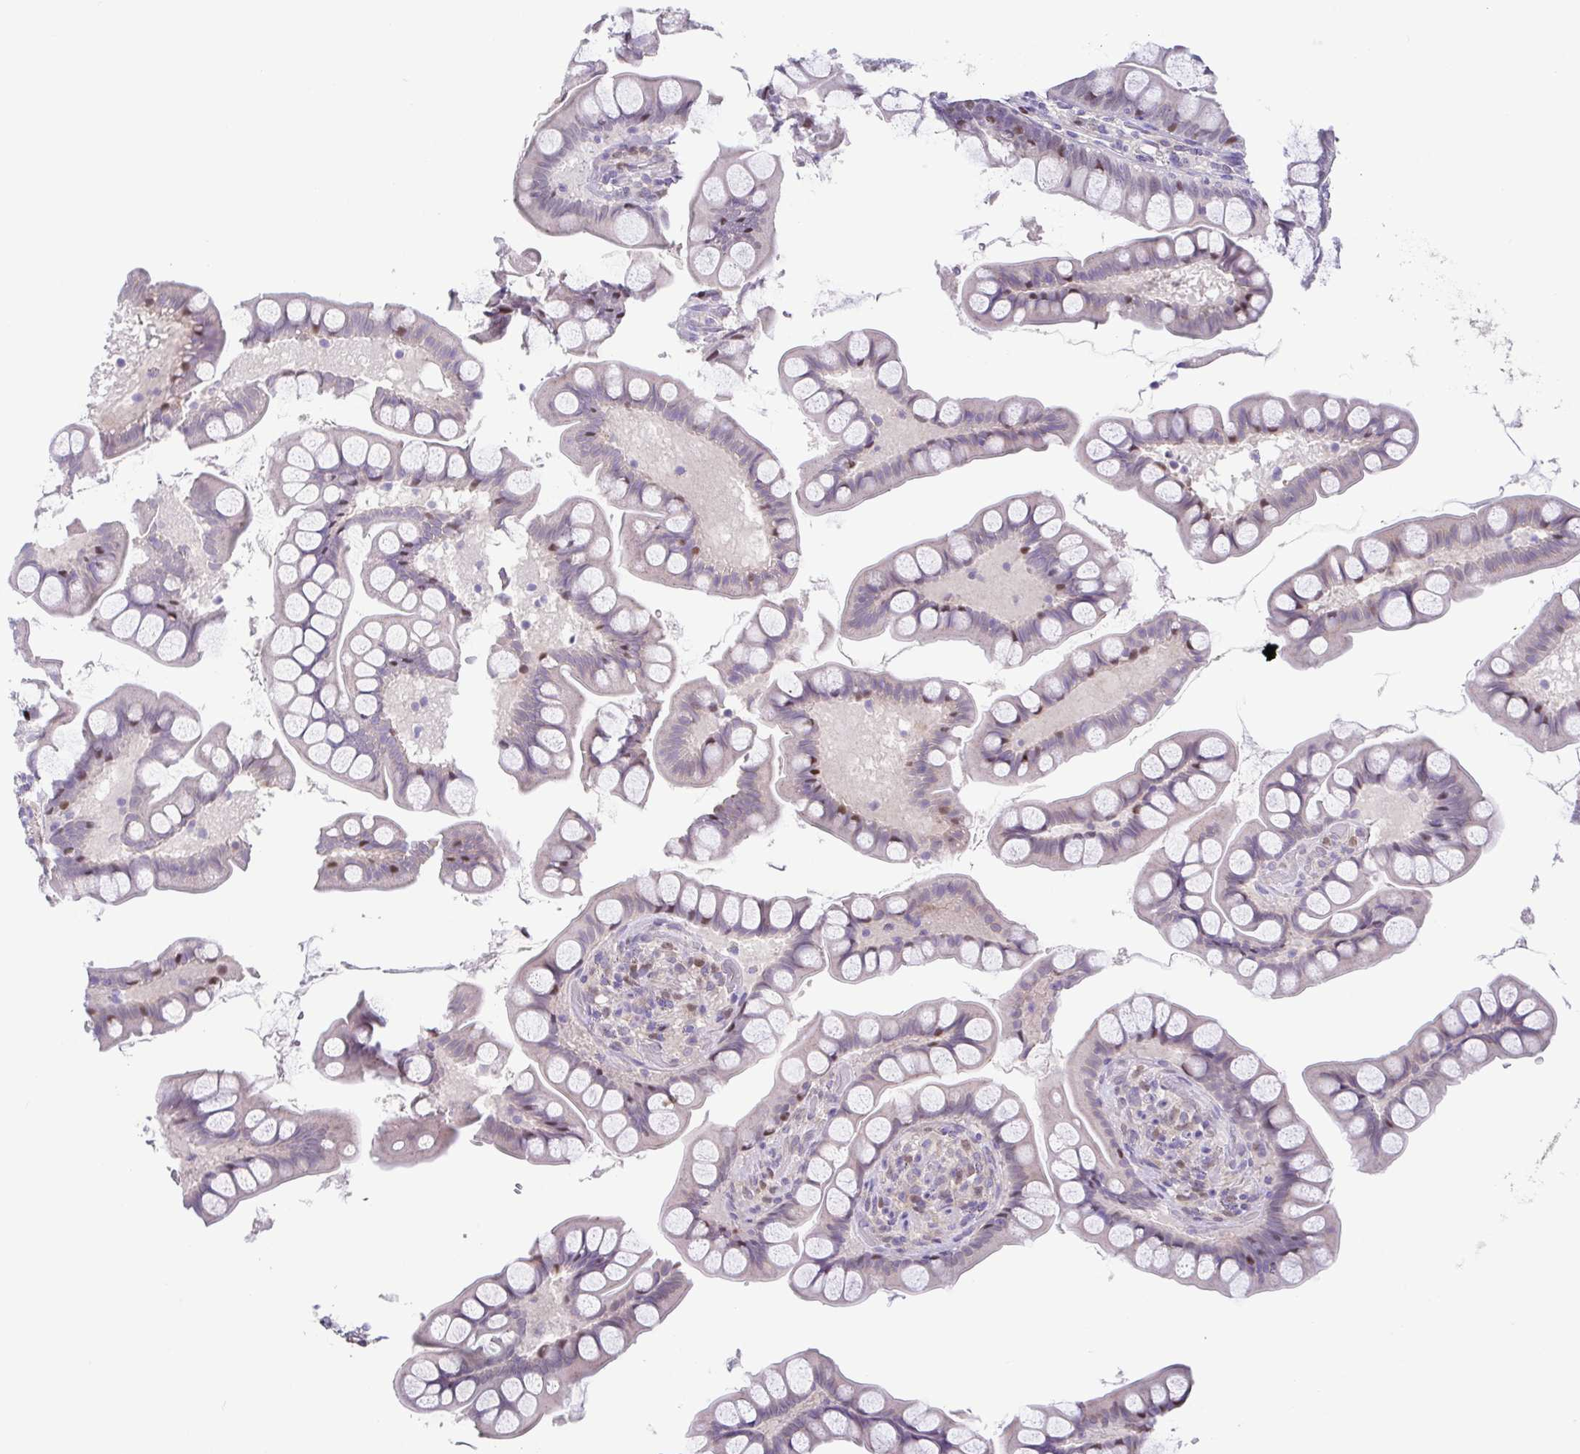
{"staining": {"intensity": "weak", "quantity": "<25%", "location": "nuclear"}, "tissue": "small intestine", "cell_type": "Glandular cells", "image_type": "normal", "snomed": [{"axis": "morphology", "description": "Normal tissue, NOS"}, {"axis": "topography", "description": "Small intestine"}], "caption": "This is an immunohistochemistry (IHC) photomicrograph of benign small intestine. There is no positivity in glandular cells.", "gene": "UBE2Q1", "patient": {"sex": "male", "age": 70}}